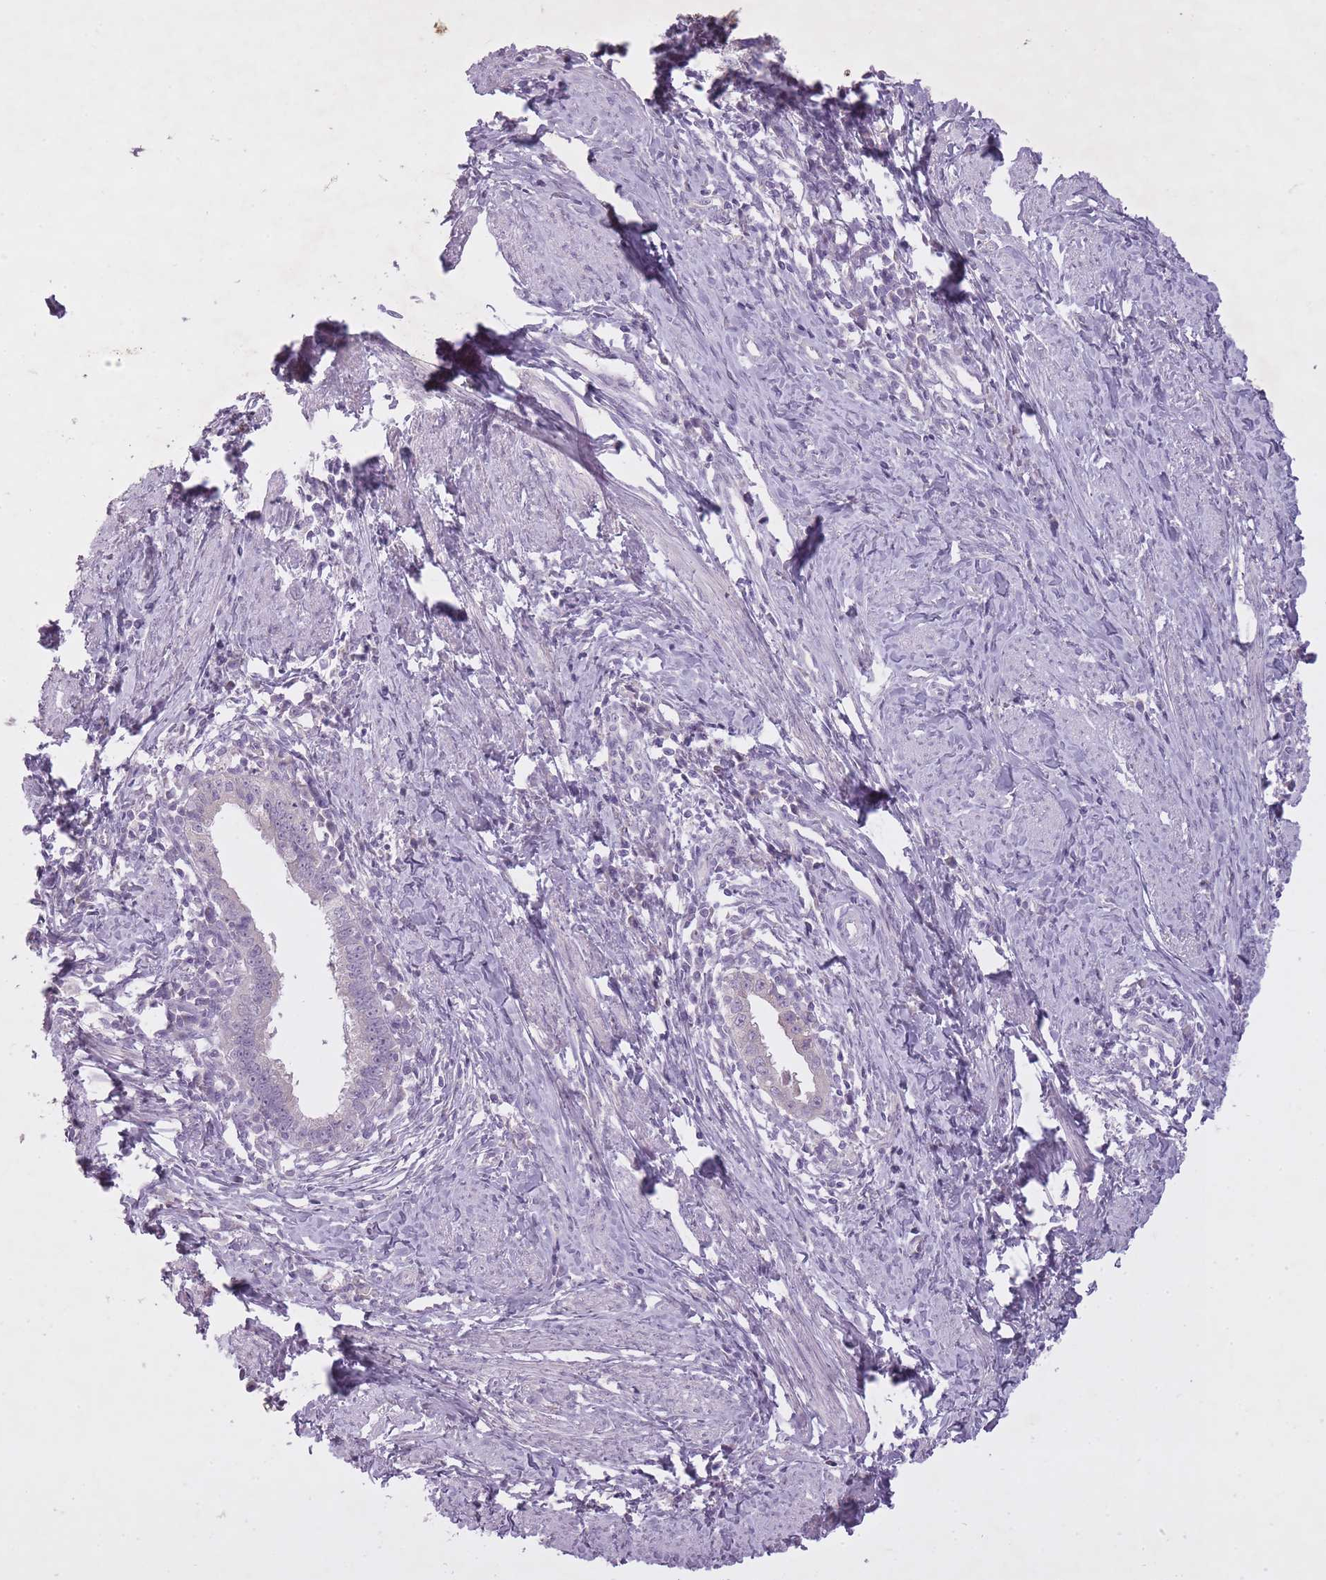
{"staining": {"intensity": "negative", "quantity": "none", "location": "none"}, "tissue": "cervical cancer", "cell_type": "Tumor cells", "image_type": "cancer", "snomed": [{"axis": "morphology", "description": "Adenocarcinoma, NOS"}, {"axis": "topography", "description": "Cervix"}], "caption": "Immunohistochemistry micrograph of human cervical adenocarcinoma stained for a protein (brown), which exhibits no expression in tumor cells.", "gene": "FAM43B", "patient": {"sex": "female", "age": 36}}